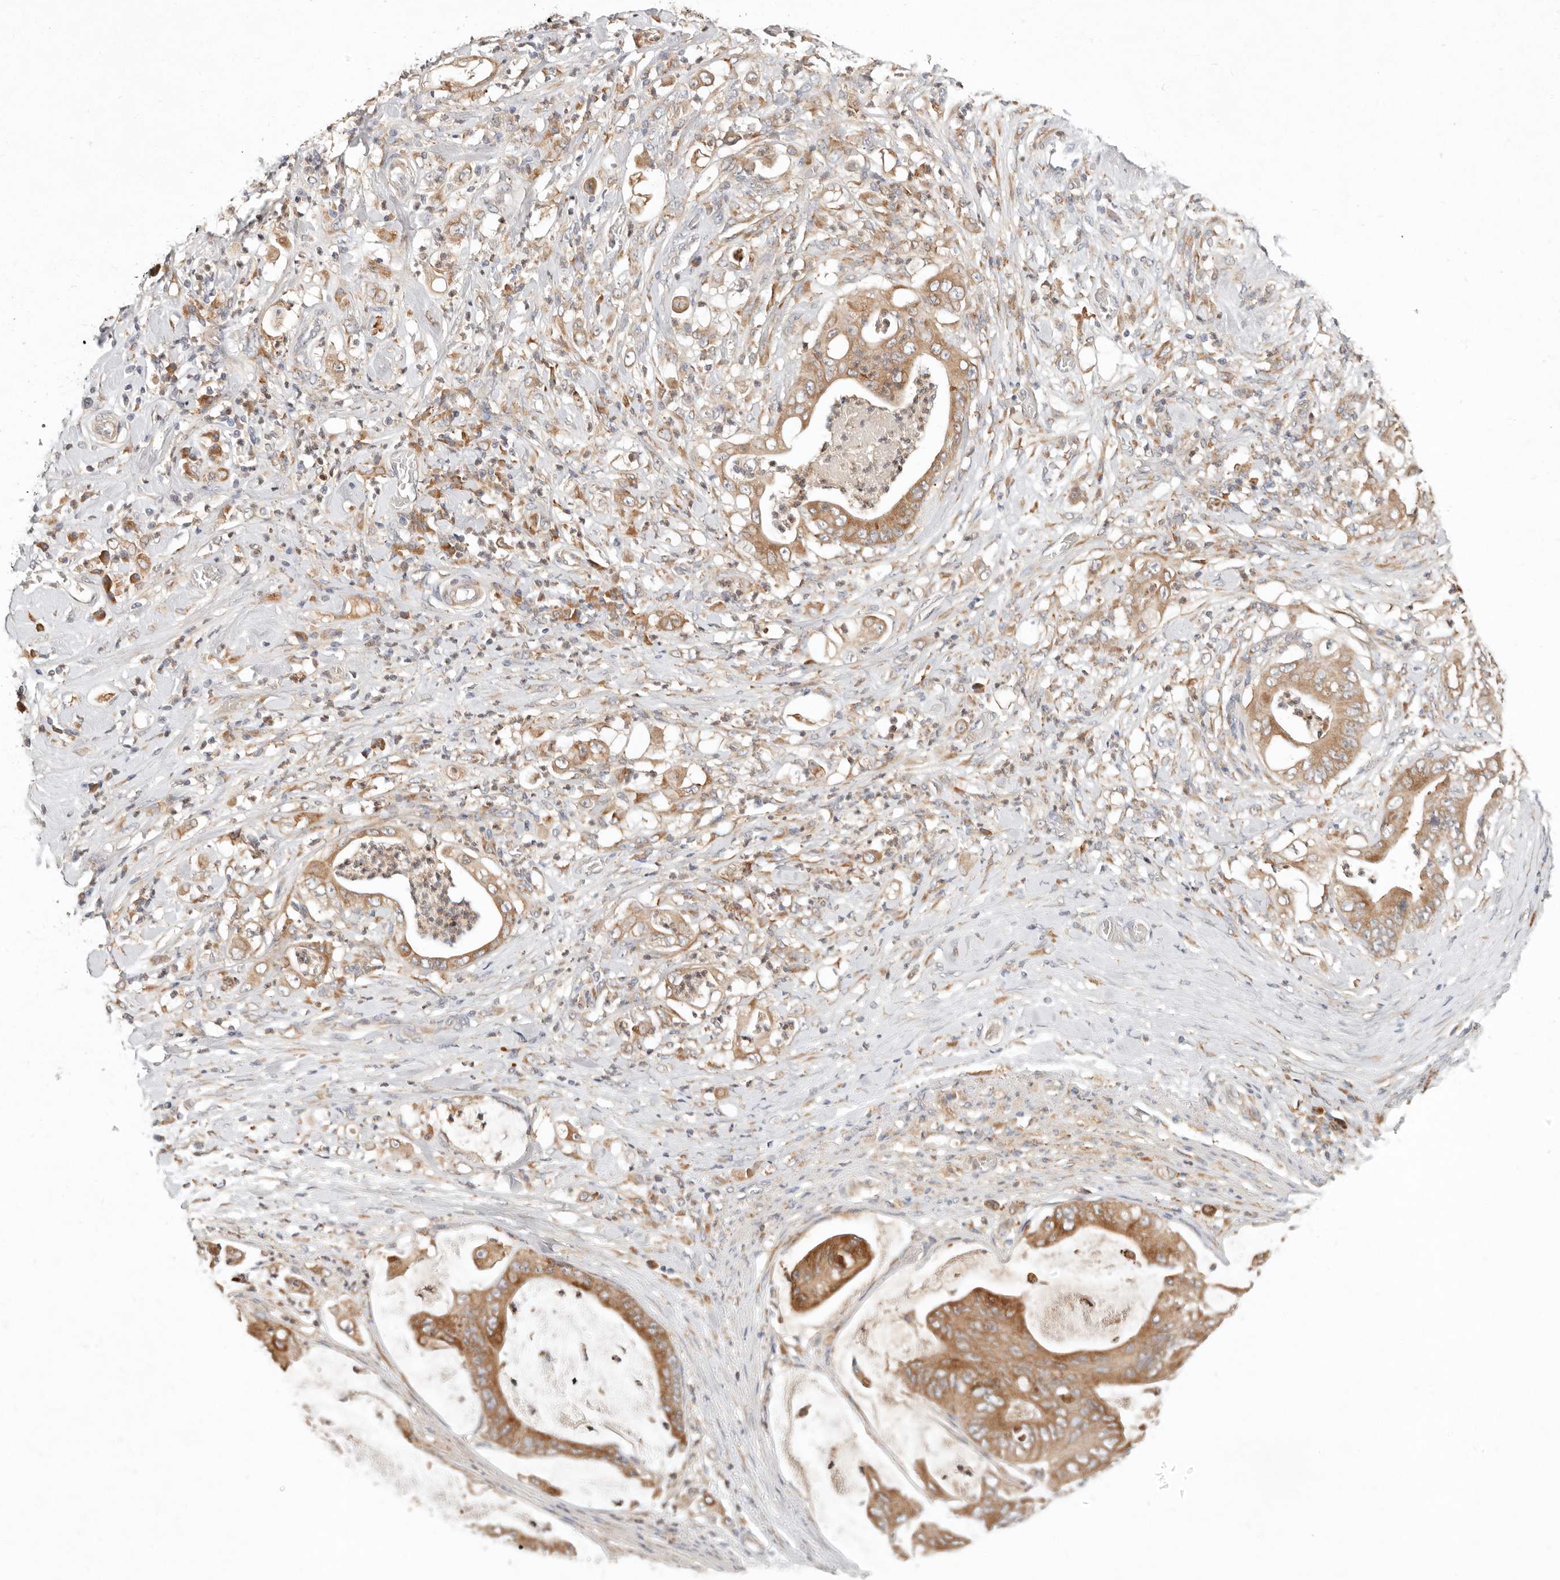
{"staining": {"intensity": "moderate", "quantity": ">75%", "location": "cytoplasmic/membranous"}, "tissue": "stomach cancer", "cell_type": "Tumor cells", "image_type": "cancer", "snomed": [{"axis": "morphology", "description": "Adenocarcinoma, NOS"}, {"axis": "topography", "description": "Stomach"}], "caption": "A histopathology image showing moderate cytoplasmic/membranous expression in approximately >75% of tumor cells in stomach cancer, as visualized by brown immunohistochemical staining.", "gene": "ARHGEF10L", "patient": {"sex": "female", "age": 73}}